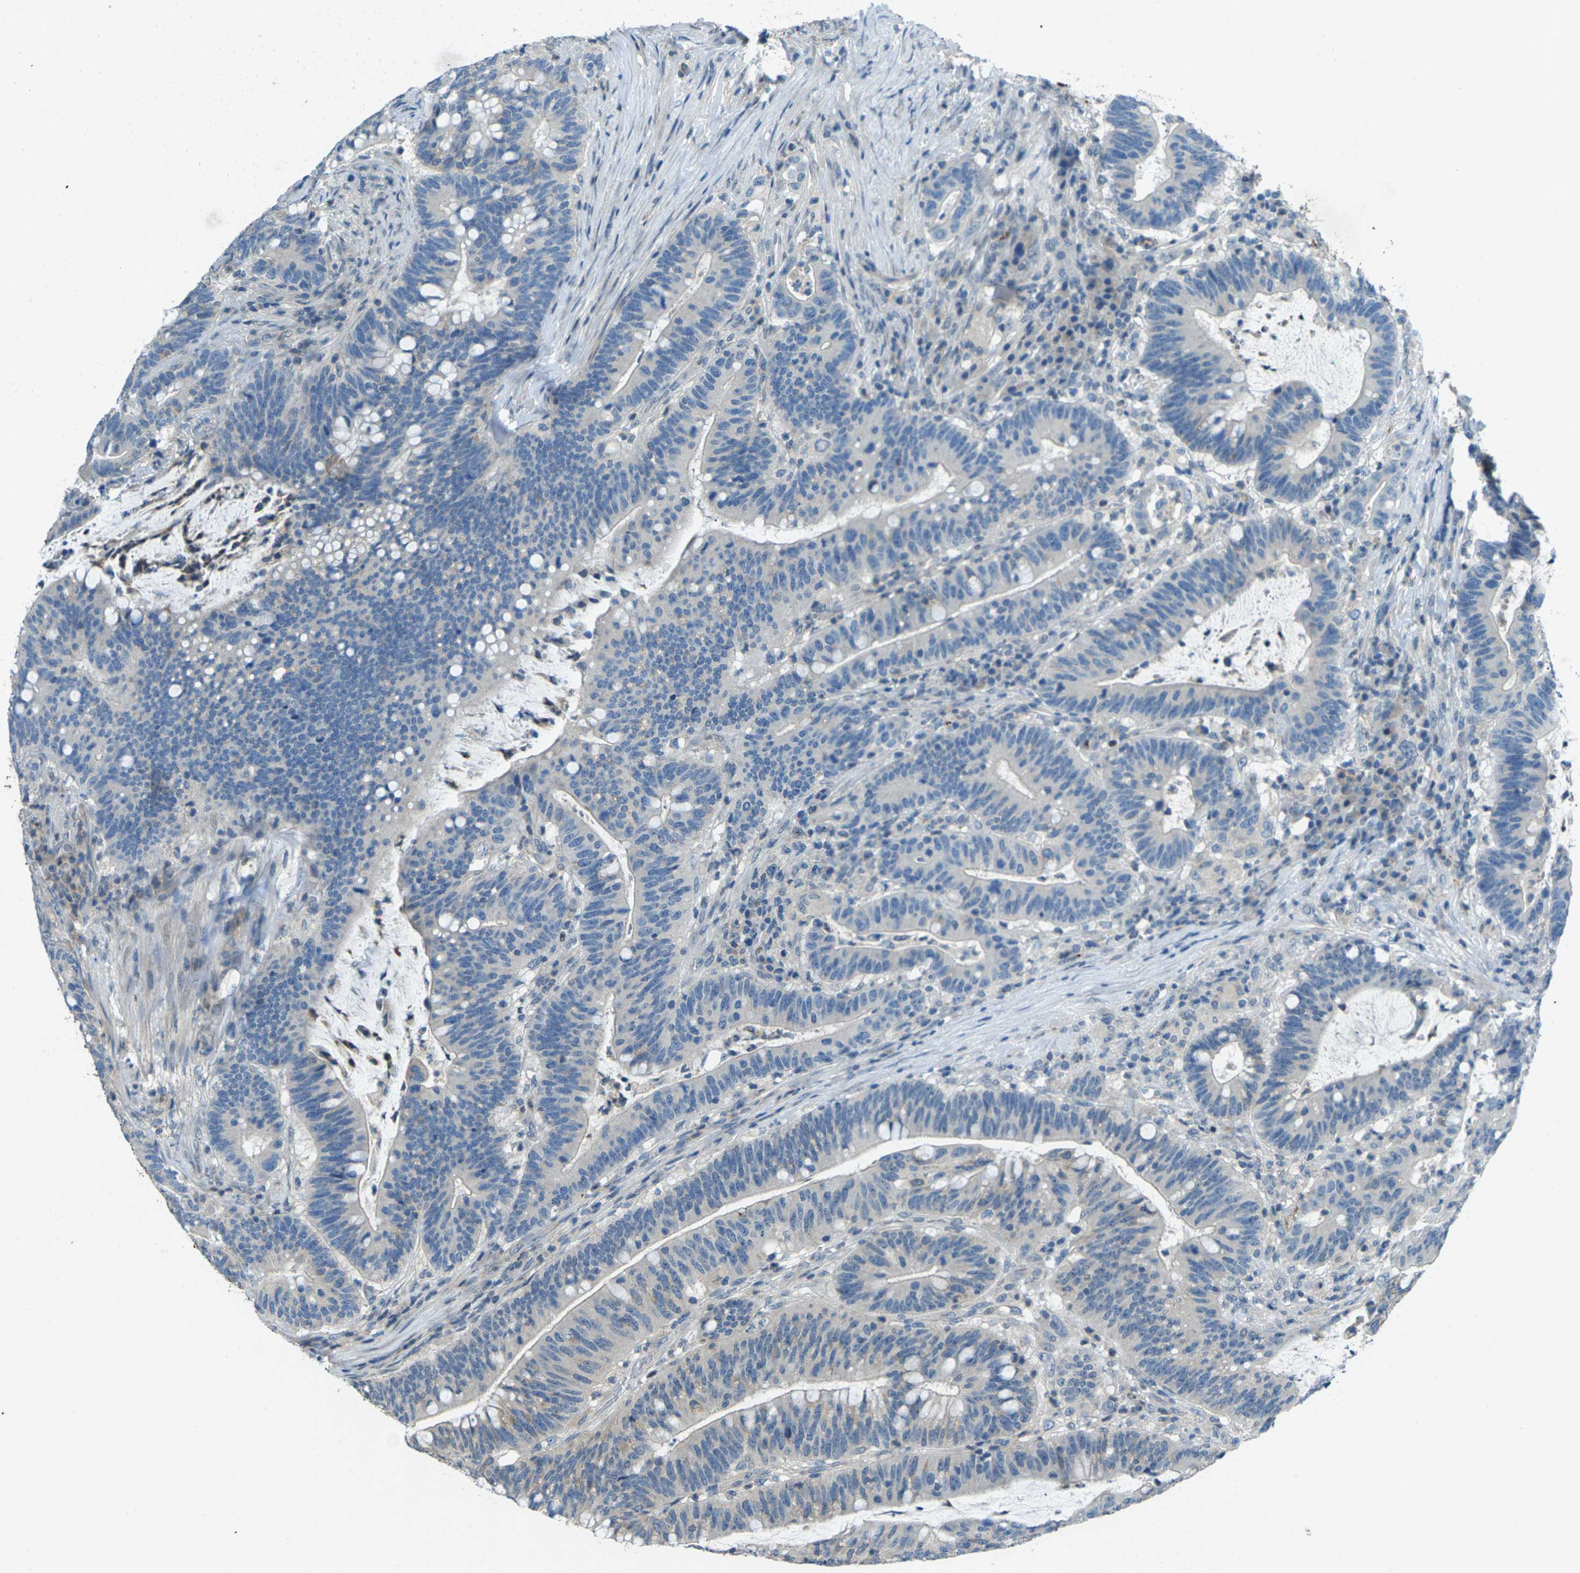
{"staining": {"intensity": "negative", "quantity": "none", "location": "none"}, "tissue": "colorectal cancer", "cell_type": "Tumor cells", "image_type": "cancer", "snomed": [{"axis": "morphology", "description": "Normal tissue, NOS"}, {"axis": "morphology", "description": "Adenocarcinoma, NOS"}, {"axis": "topography", "description": "Colon"}], "caption": "A micrograph of human adenocarcinoma (colorectal) is negative for staining in tumor cells. (Stains: DAB immunohistochemistry with hematoxylin counter stain, Microscopy: brightfield microscopy at high magnification).", "gene": "SIGLEC14", "patient": {"sex": "female", "age": 66}}